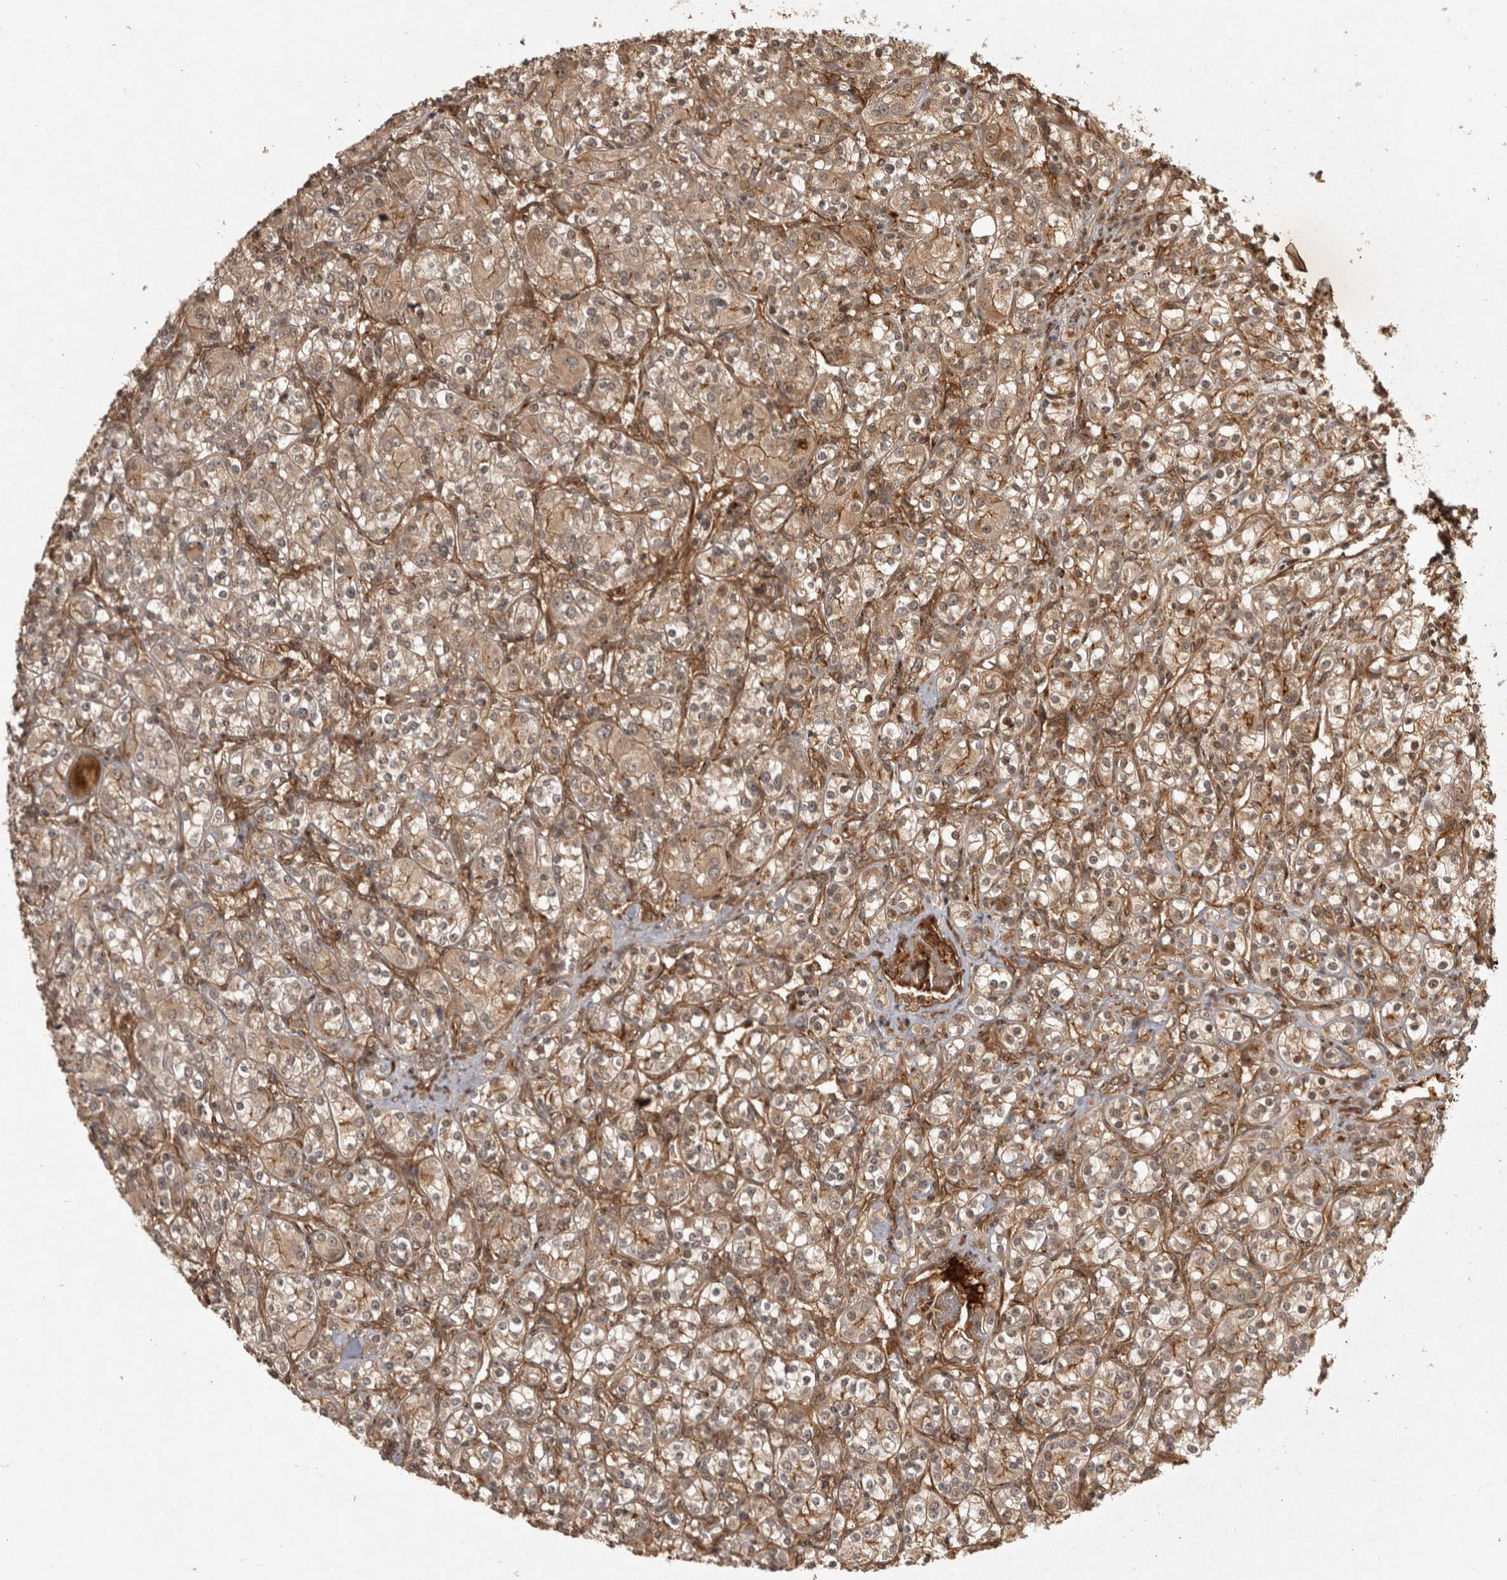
{"staining": {"intensity": "weak", "quantity": "25%-75%", "location": "cytoplasmic/membranous"}, "tissue": "renal cancer", "cell_type": "Tumor cells", "image_type": "cancer", "snomed": [{"axis": "morphology", "description": "Adenocarcinoma, NOS"}, {"axis": "topography", "description": "Kidney"}], "caption": "An image showing weak cytoplasmic/membranous positivity in about 25%-75% of tumor cells in renal cancer (adenocarcinoma), as visualized by brown immunohistochemical staining.", "gene": "CAMSAP2", "patient": {"sex": "male", "age": 77}}